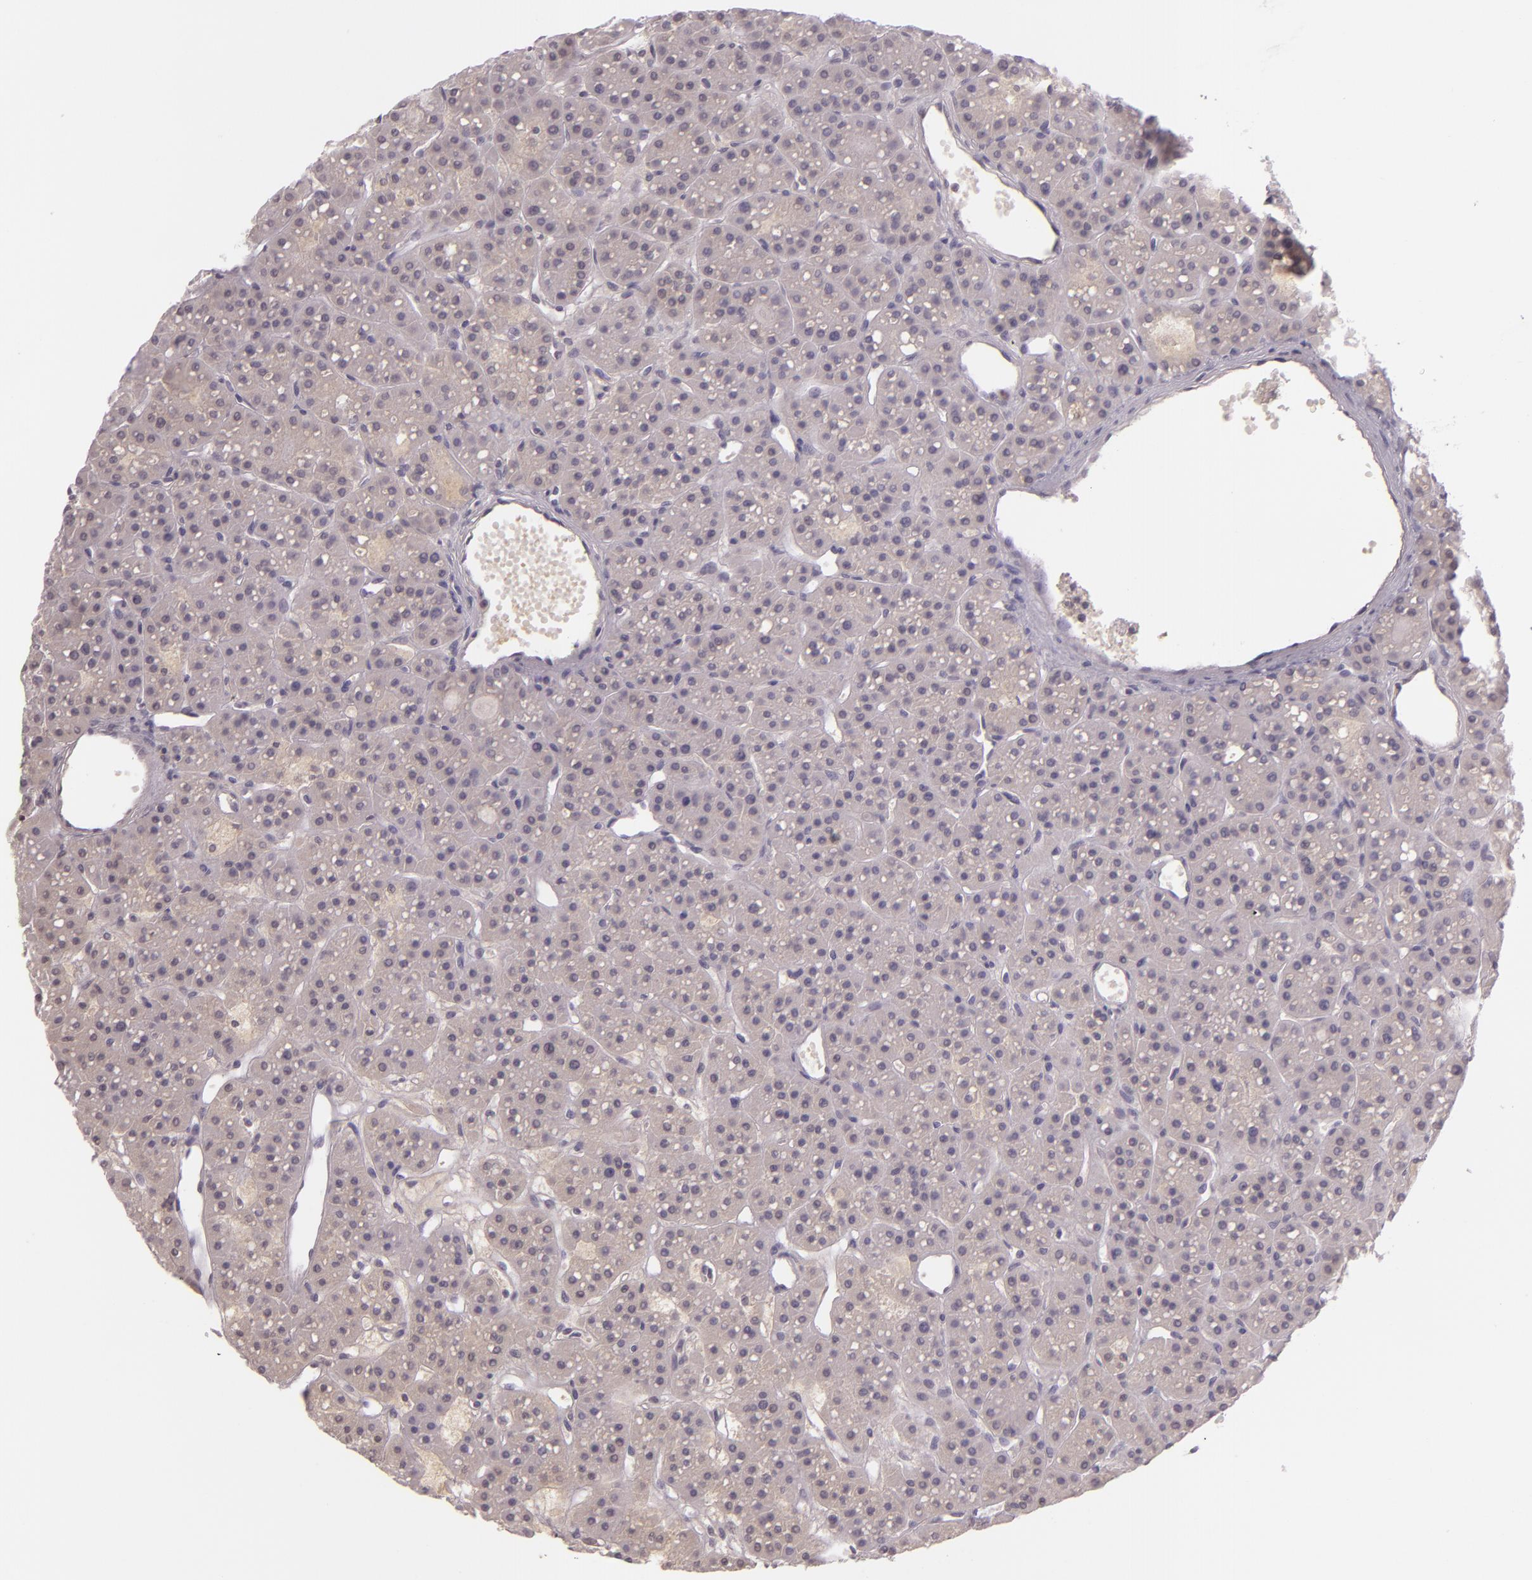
{"staining": {"intensity": "weak", "quantity": "25%-75%", "location": "cytoplasmic/membranous"}, "tissue": "parathyroid gland", "cell_type": "Glandular cells", "image_type": "normal", "snomed": [{"axis": "morphology", "description": "Normal tissue, NOS"}, {"axis": "topography", "description": "Parathyroid gland"}], "caption": "Immunohistochemistry micrograph of unremarkable parathyroid gland: parathyroid gland stained using immunohistochemistry exhibits low levels of weak protein expression localized specifically in the cytoplasmic/membranous of glandular cells, appearing as a cytoplasmic/membranous brown color.", "gene": "CHEK2", "patient": {"sex": "female", "age": 76}}